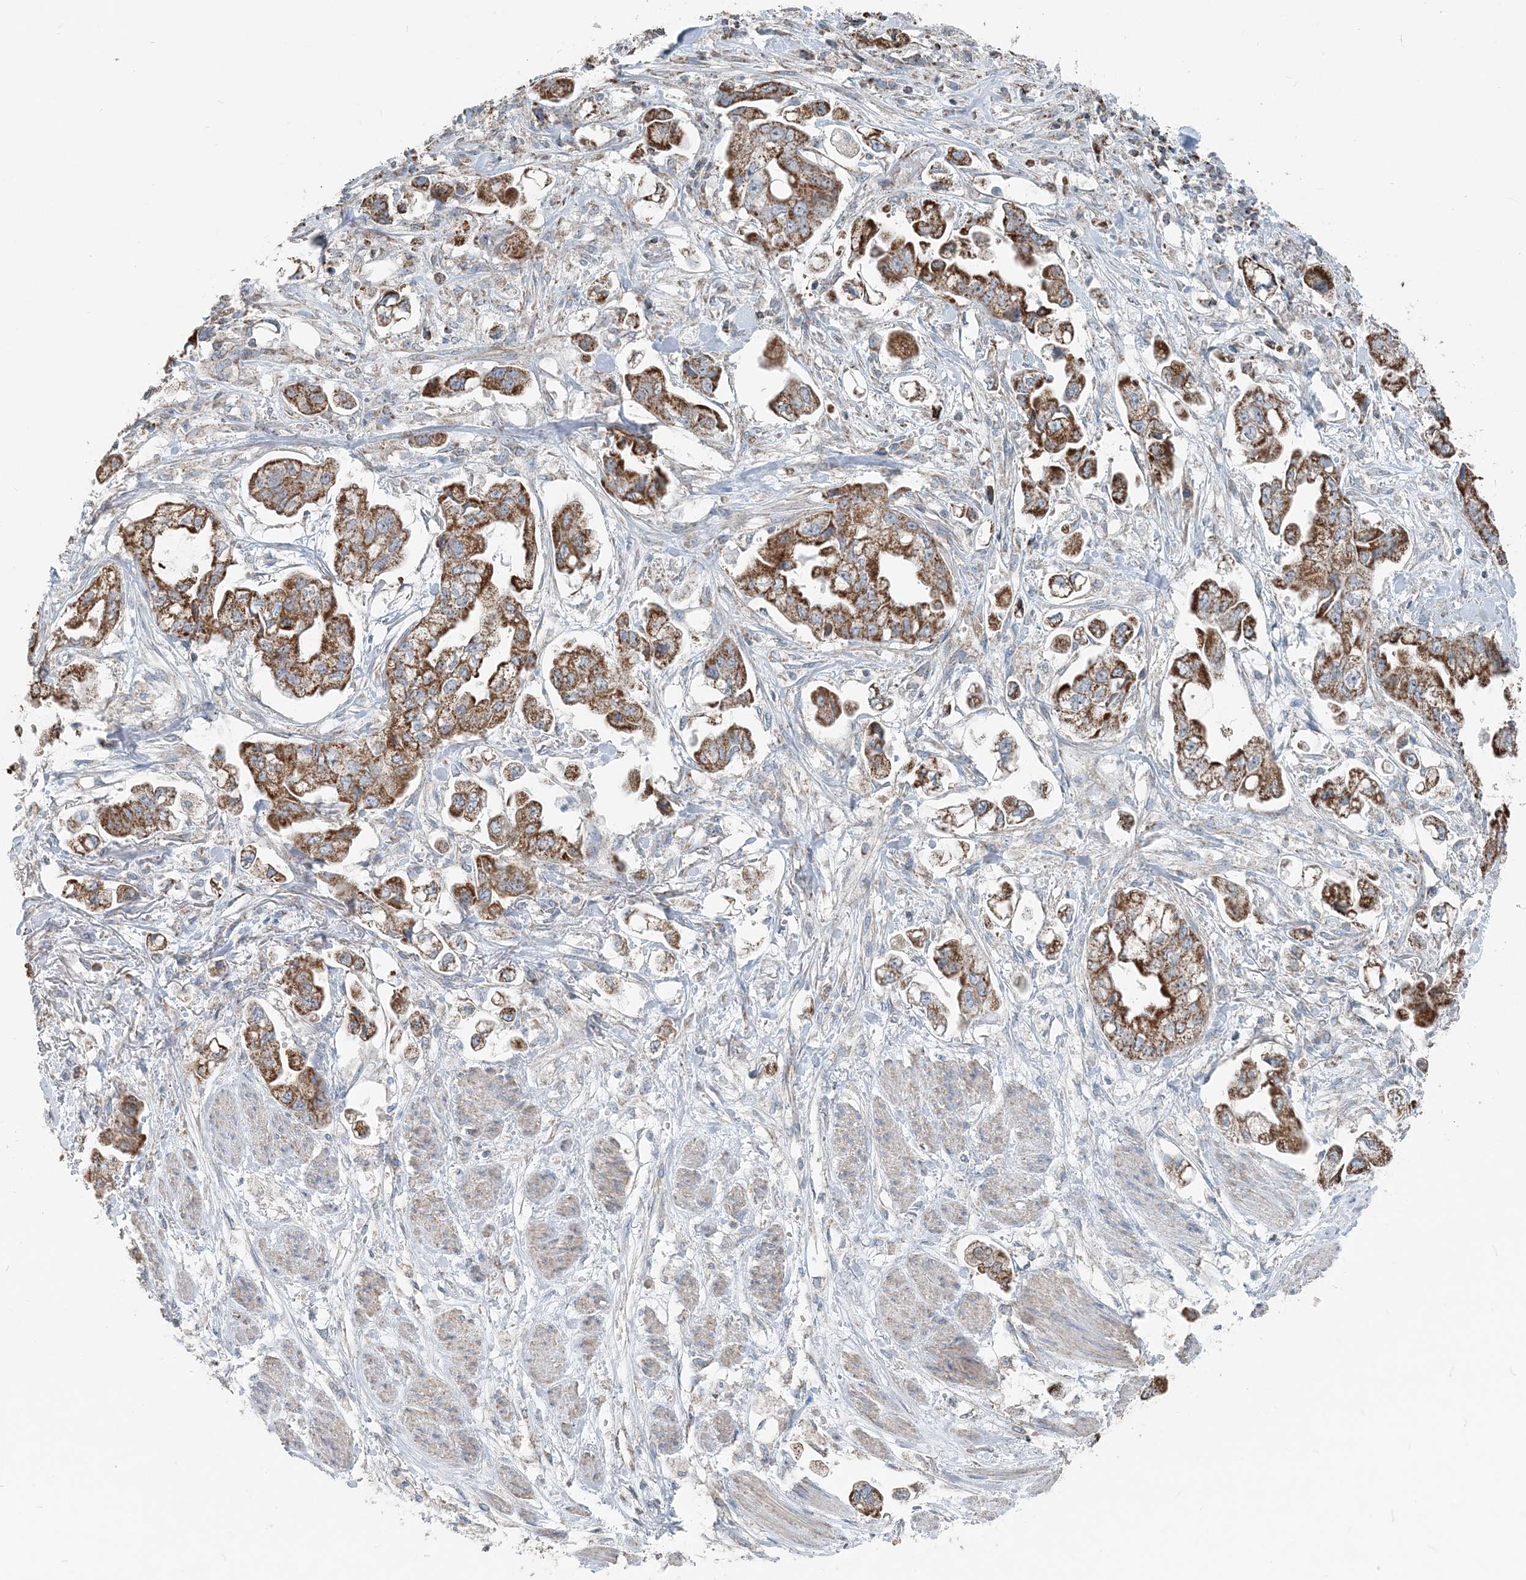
{"staining": {"intensity": "moderate", "quantity": ">75%", "location": "cytoplasmic/membranous"}, "tissue": "stomach cancer", "cell_type": "Tumor cells", "image_type": "cancer", "snomed": [{"axis": "morphology", "description": "Adenocarcinoma, NOS"}, {"axis": "topography", "description": "Stomach"}], "caption": "Brown immunohistochemical staining in human stomach cancer reveals moderate cytoplasmic/membranous positivity in approximately >75% of tumor cells. (Brightfield microscopy of DAB IHC at high magnification).", "gene": "SUCLG1", "patient": {"sex": "male", "age": 62}}